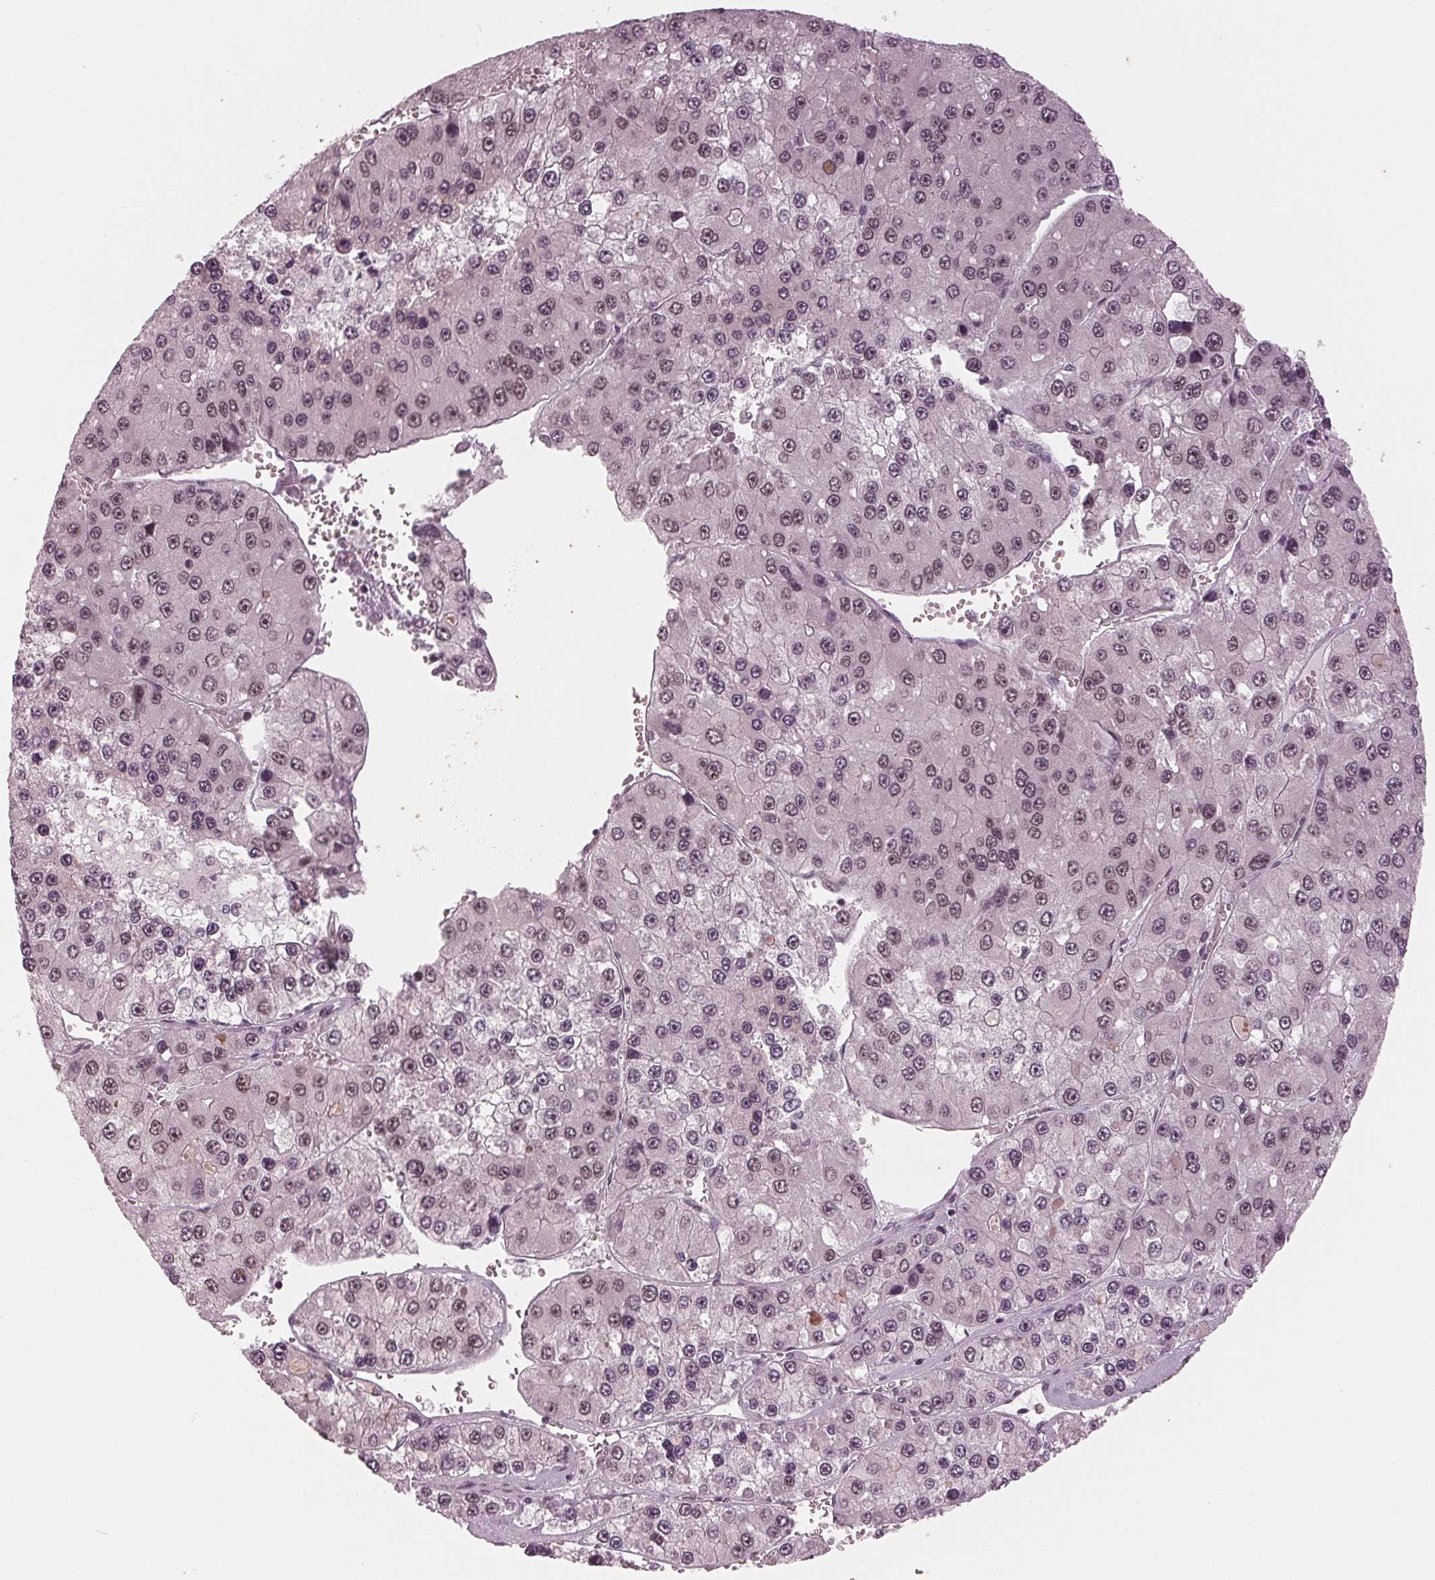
{"staining": {"intensity": "moderate", "quantity": "25%-75%", "location": "nuclear"}, "tissue": "liver cancer", "cell_type": "Tumor cells", "image_type": "cancer", "snomed": [{"axis": "morphology", "description": "Carcinoma, Hepatocellular, NOS"}, {"axis": "topography", "description": "Liver"}], "caption": "Approximately 25%-75% of tumor cells in liver hepatocellular carcinoma show moderate nuclear protein staining as visualized by brown immunohistochemical staining.", "gene": "DNMT3L", "patient": {"sex": "female", "age": 73}}